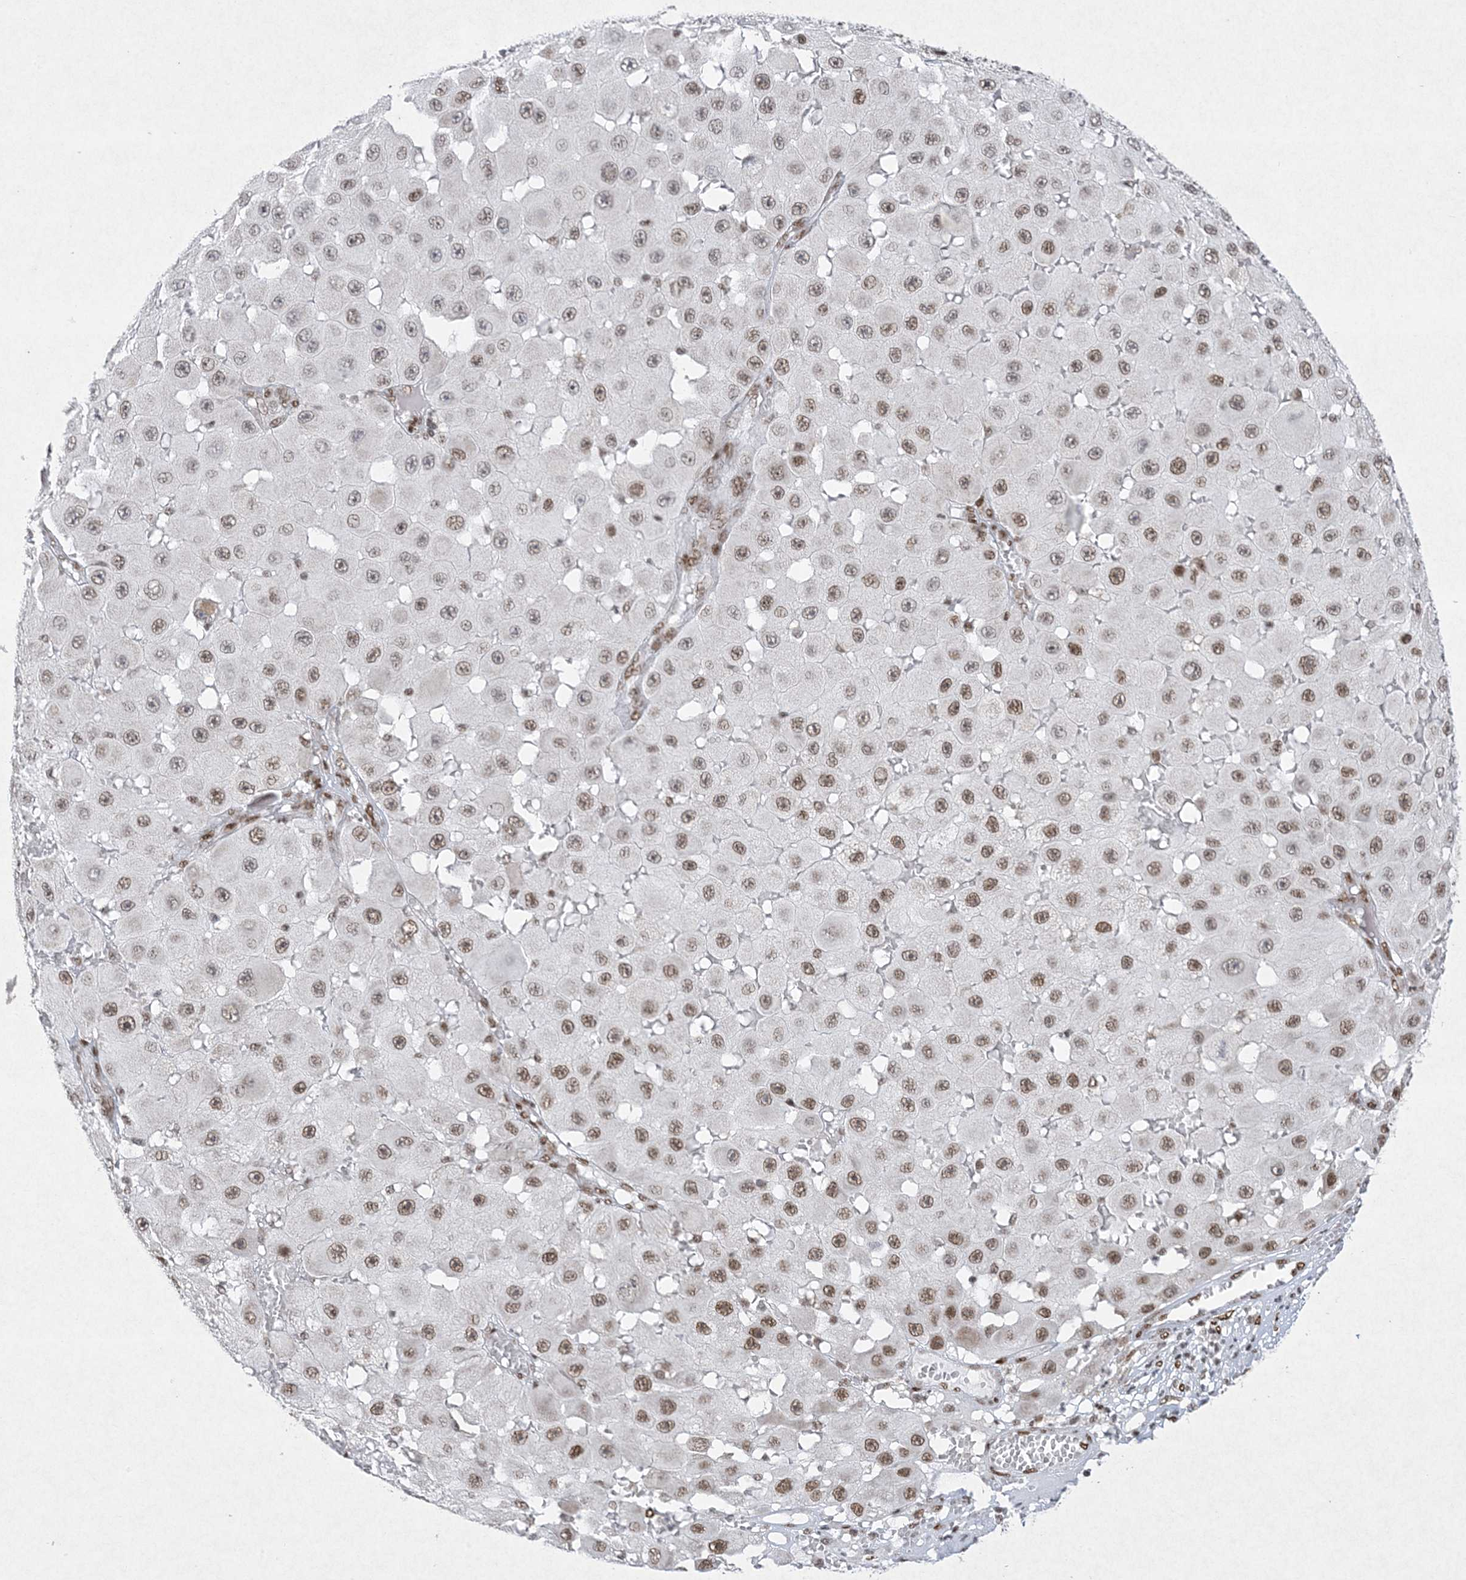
{"staining": {"intensity": "moderate", "quantity": ">75%", "location": "nuclear"}, "tissue": "melanoma", "cell_type": "Tumor cells", "image_type": "cancer", "snomed": [{"axis": "morphology", "description": "Malignant melanoma, NOS"}, {"axis": "topography", "description": "Skin"}], "caption": "About >75% of tumor cells in human melanoma reveal moderate nuclear protein expression as visualized by brown immunohistochemical staining.", "gene": "PKNOX2", "patient": {"sex": "female", "age": 81}}